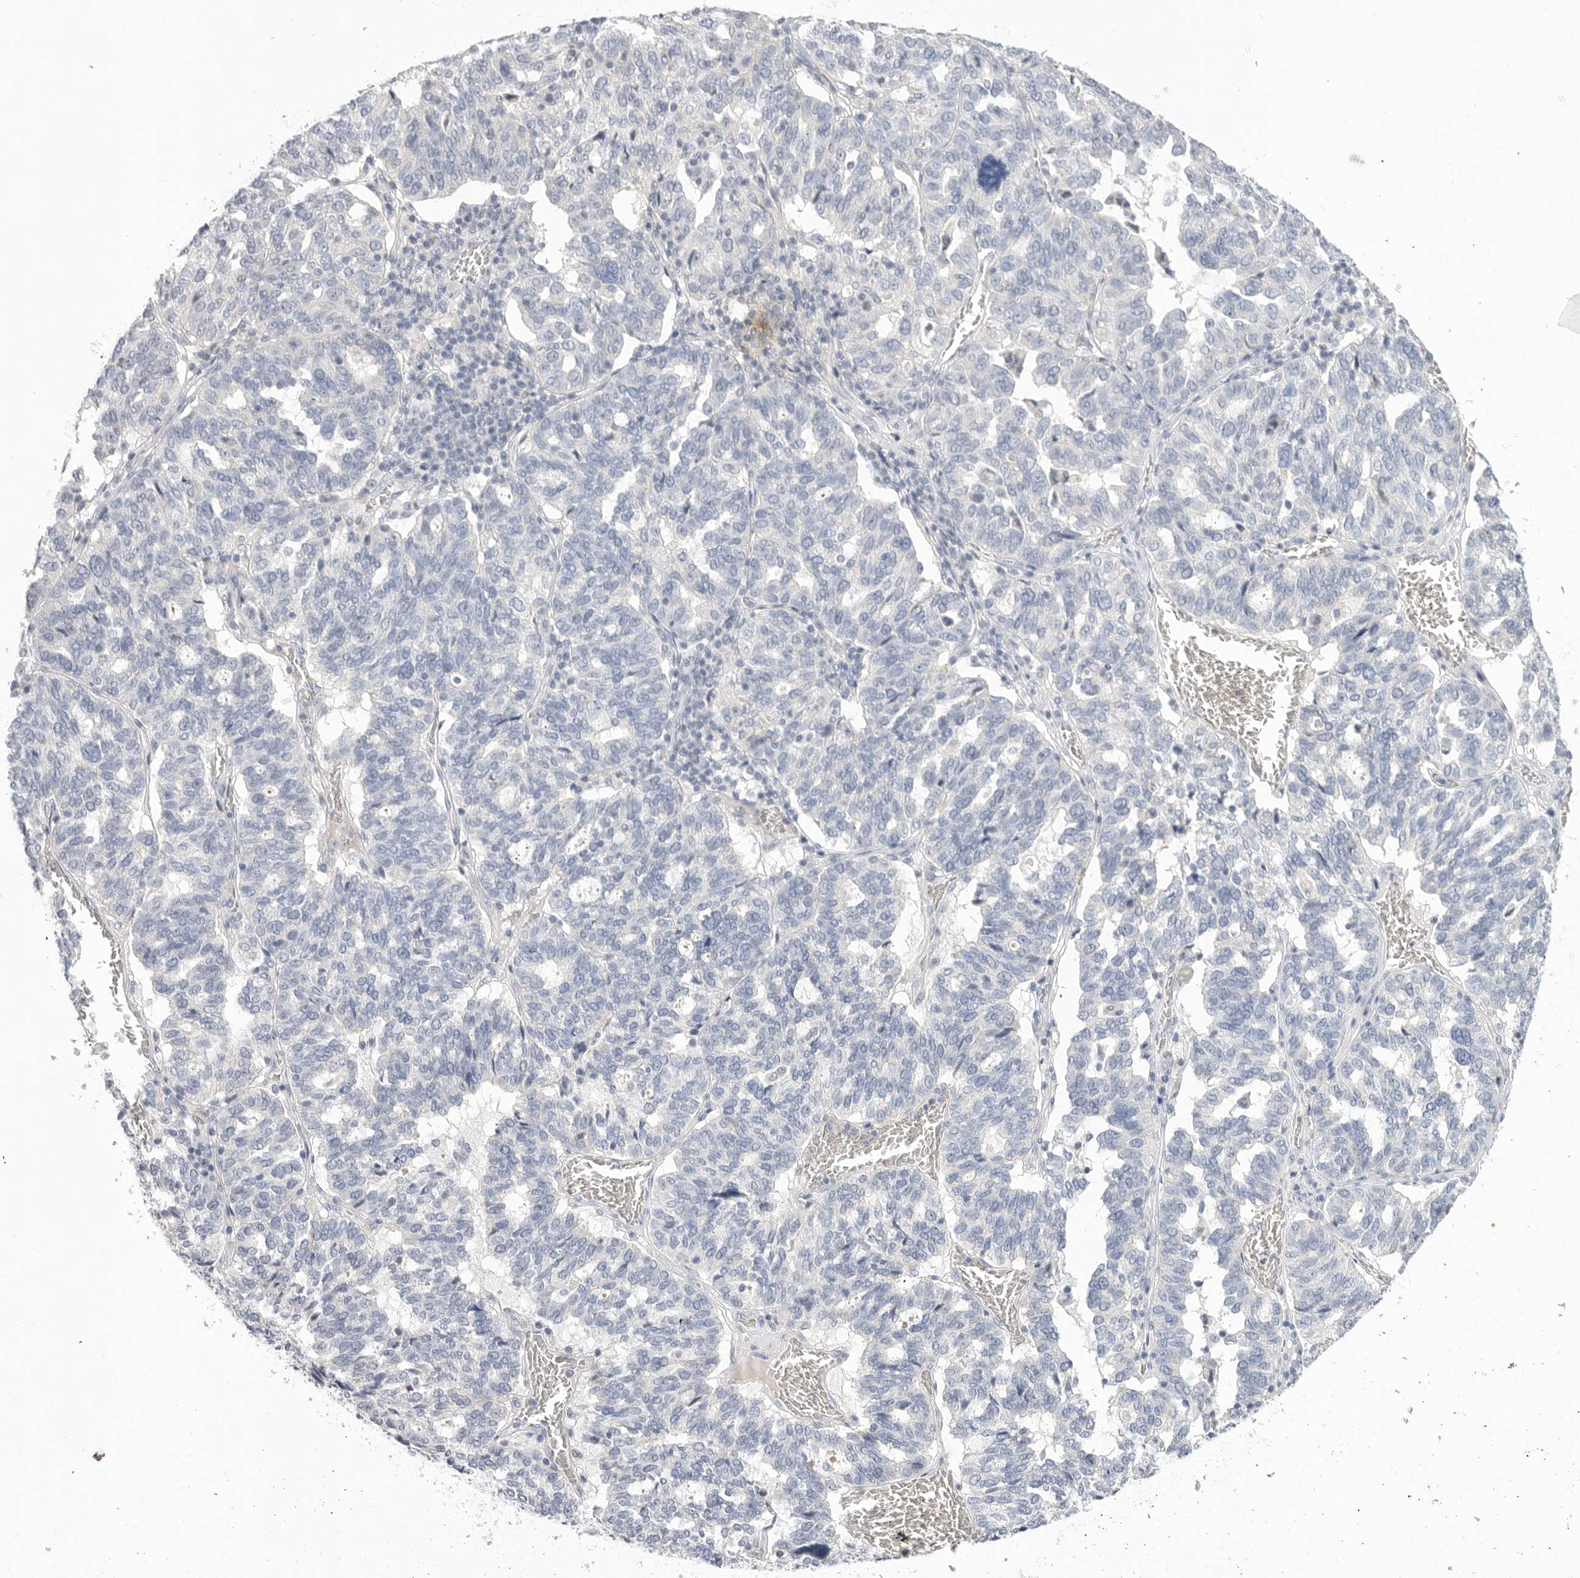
{"staining": {"intensity": "negative", "quantity": "none", "location": "none"}, "tissue": "ovarian cancer", "cell_type": "Tumor cells", "image_type": "cancer", "snomed": [{"axis": "morphology", "description": "Cystadenocarcinoma, serous, NOS"}, {"axis": "topography", "description": "Ovary"}], "caption": "There is no significant positivity in tumor cells of ovarian serous cystadenocarcinoma.", "gene": "FBN2", "patient": {"sex": "female", "age": 59}}